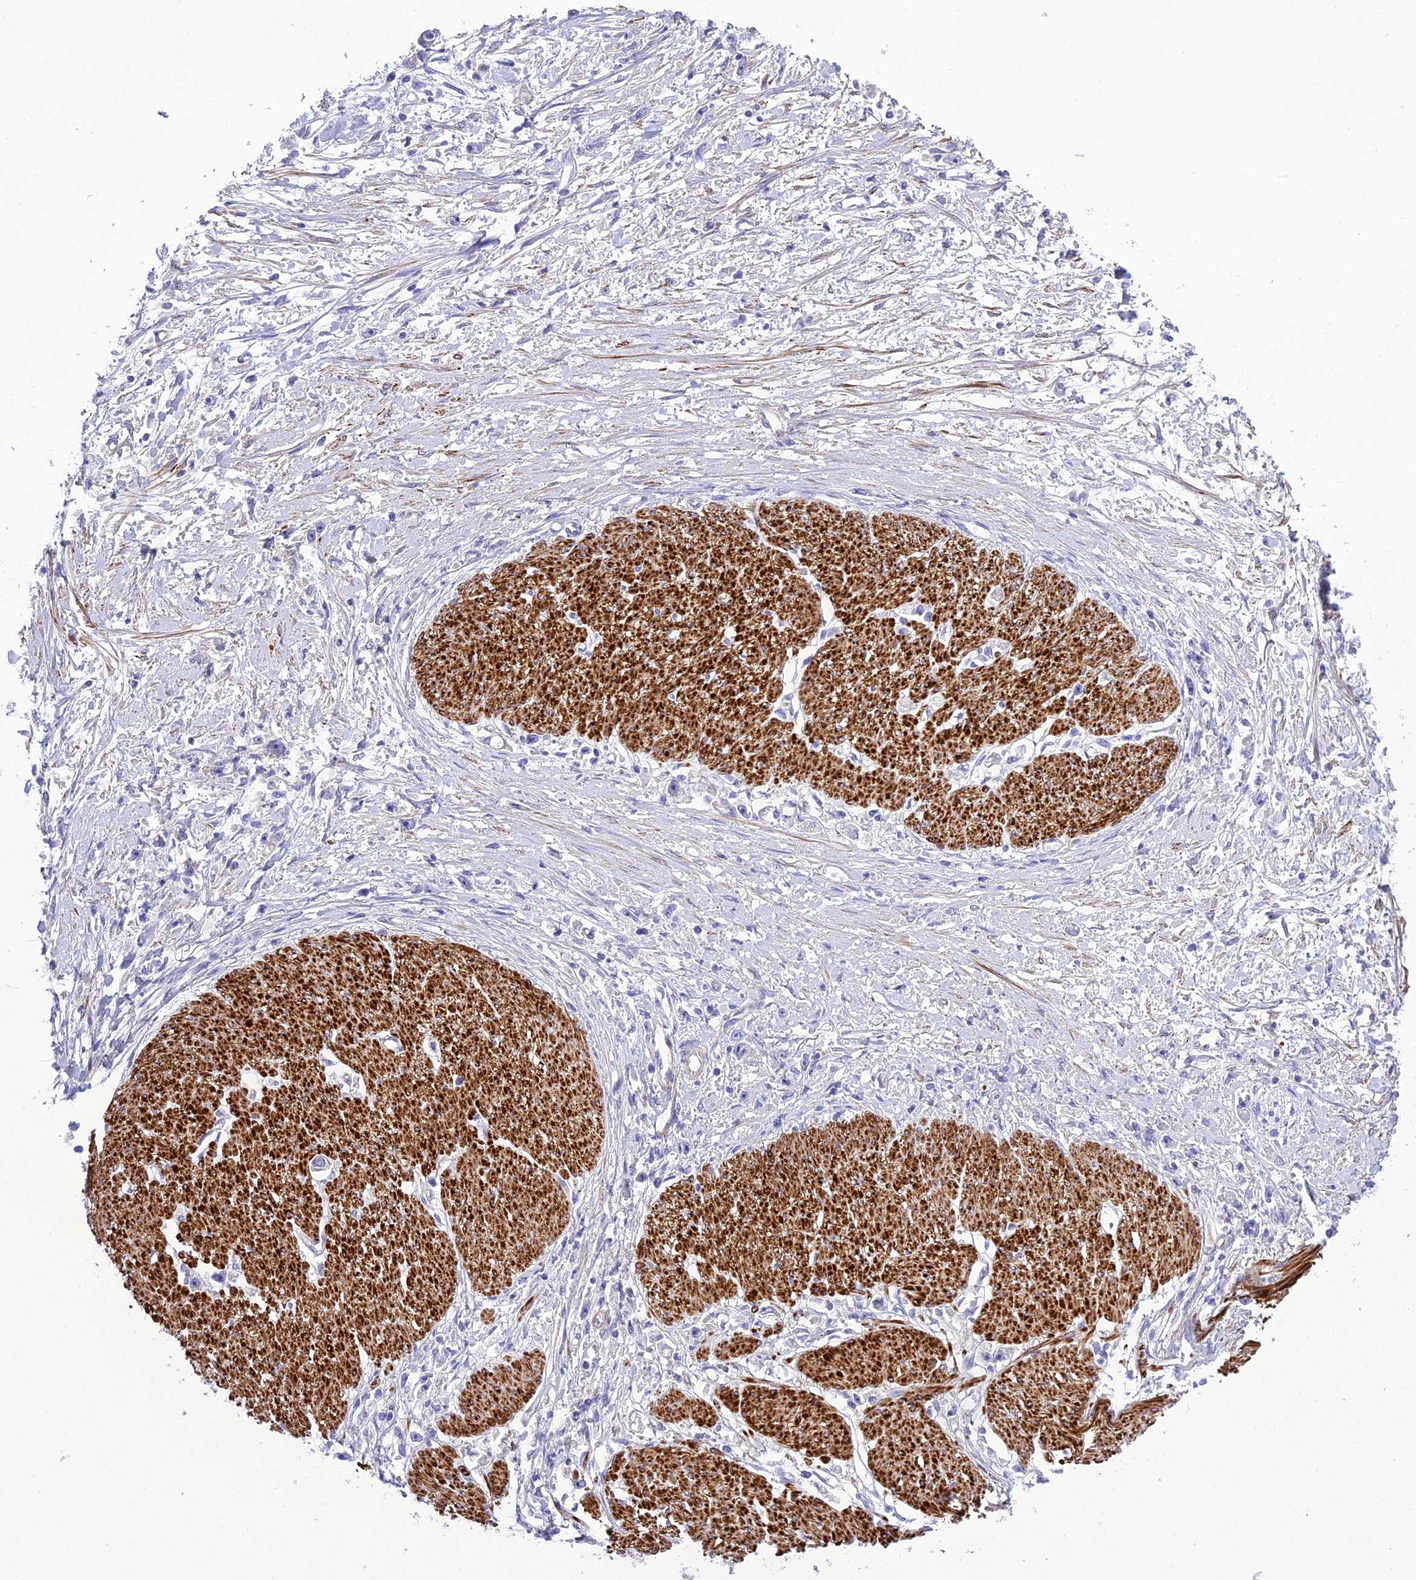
{"staining": {"intensity": "negative", "quantity": "none", "location": "none"}, "tissue": "stomach cancer", "cell_type": "Tumor cells", "image_type": "cancer", "snomed": [{"axis": "morphology", "description": "Adenocarcinoma, NOS"}, {"axis": "topography", "description": "Stomach"}], "caption": "Immunohistochemistry (IHC) of human adenocarcinoma (stomach) exhibits no expression in tumor cells. (Brightfield microscopy of DAB (3,3'-diaminobenzidine) immunohistochemistry (IHC) at high magnification).", "gene": "FRA10AC1", "patient": {"sex": "female", "age": 59}}